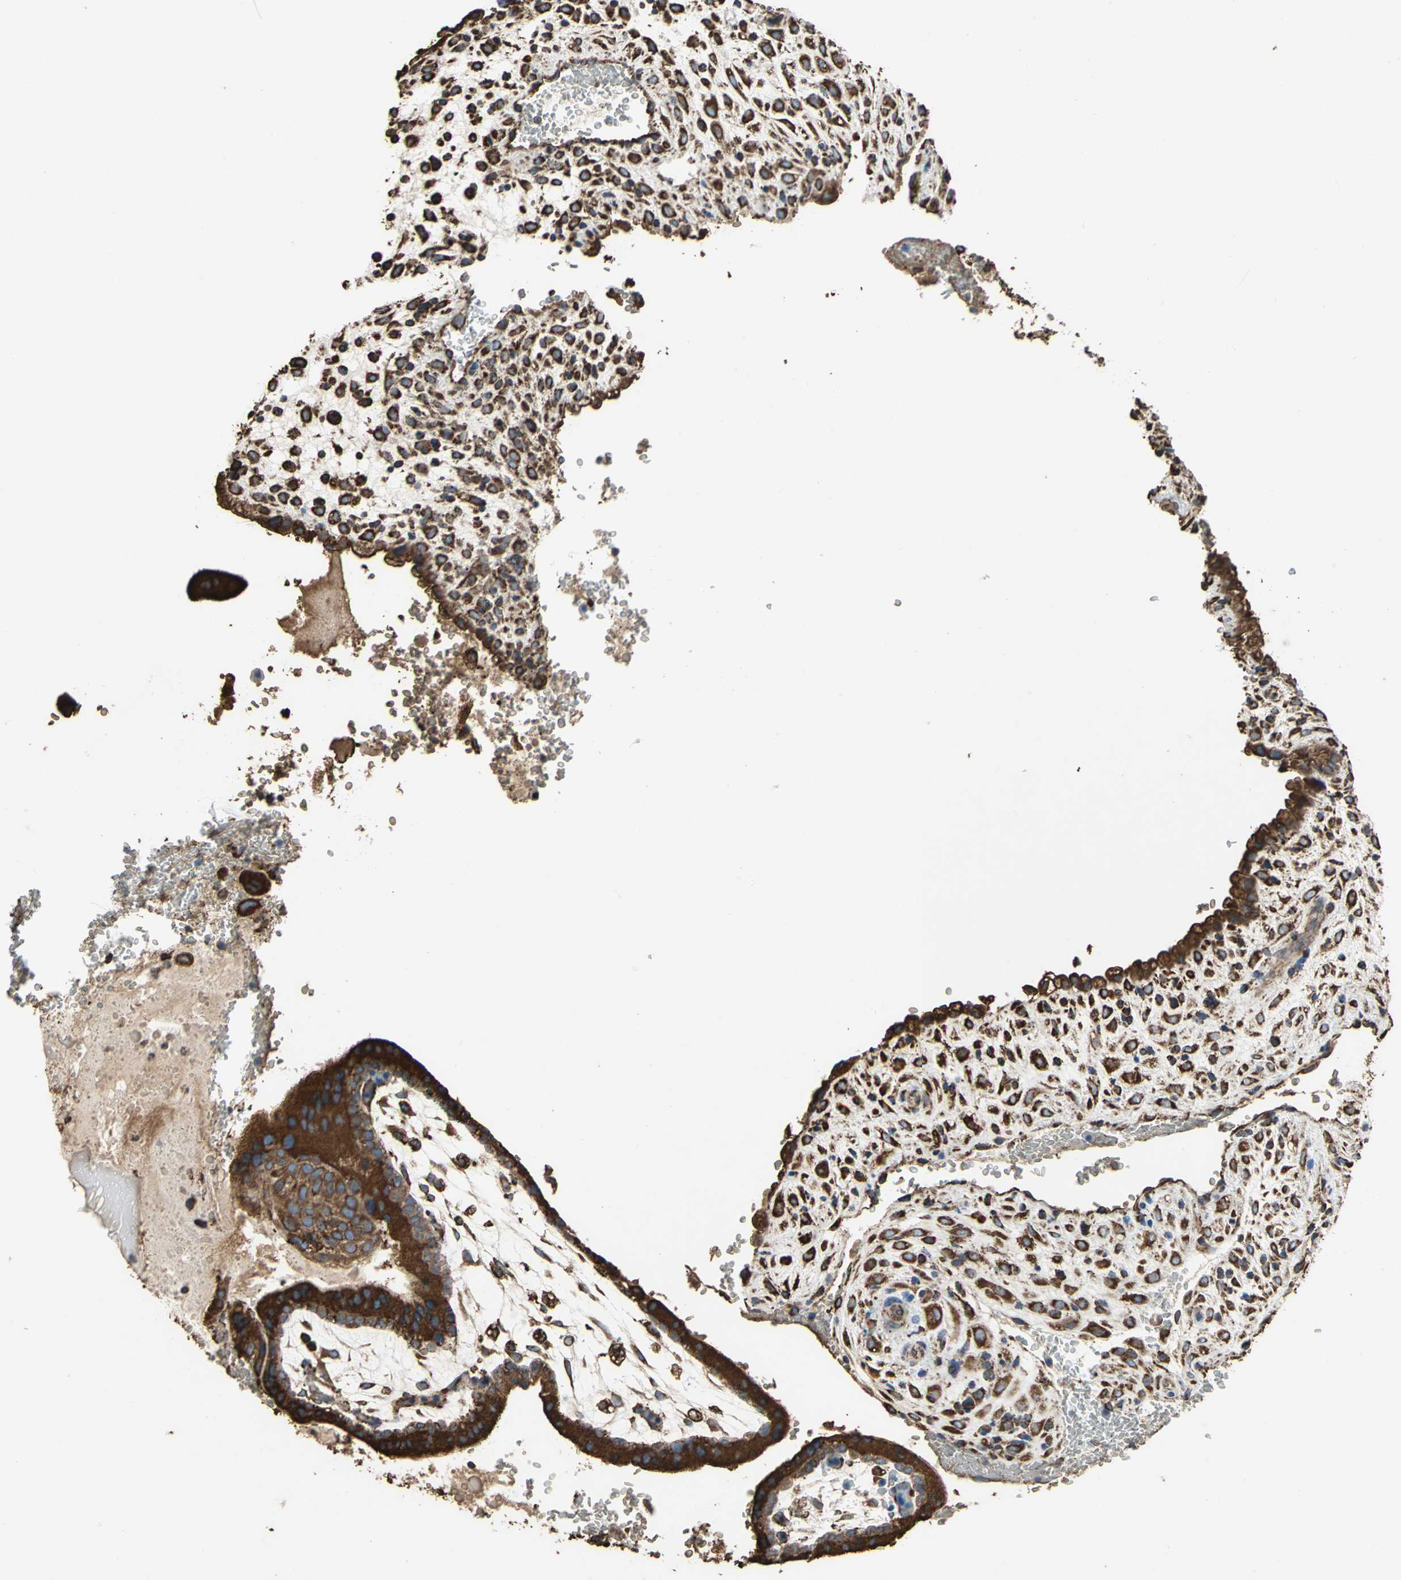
{"staining": {"intensity": "strong", "quantity": ">75%", "location": "cytoplasmic/membranous"}, "tissue": "placenta", "cell_type": "Decidual cells", "image_type": "normal", "snomed": [{"axis": "morphology", "description": "Normal tissue, NOS"}, {"axis": "topography", "description": "Placenta"}], "caption": "A micrograph of human placenta stained for a protein demonstrates strong cytoplasmic/membranous brown staining in decidual cells.", "gene": "GPANK1", "patient": {"sex": "female", "age": 35}}